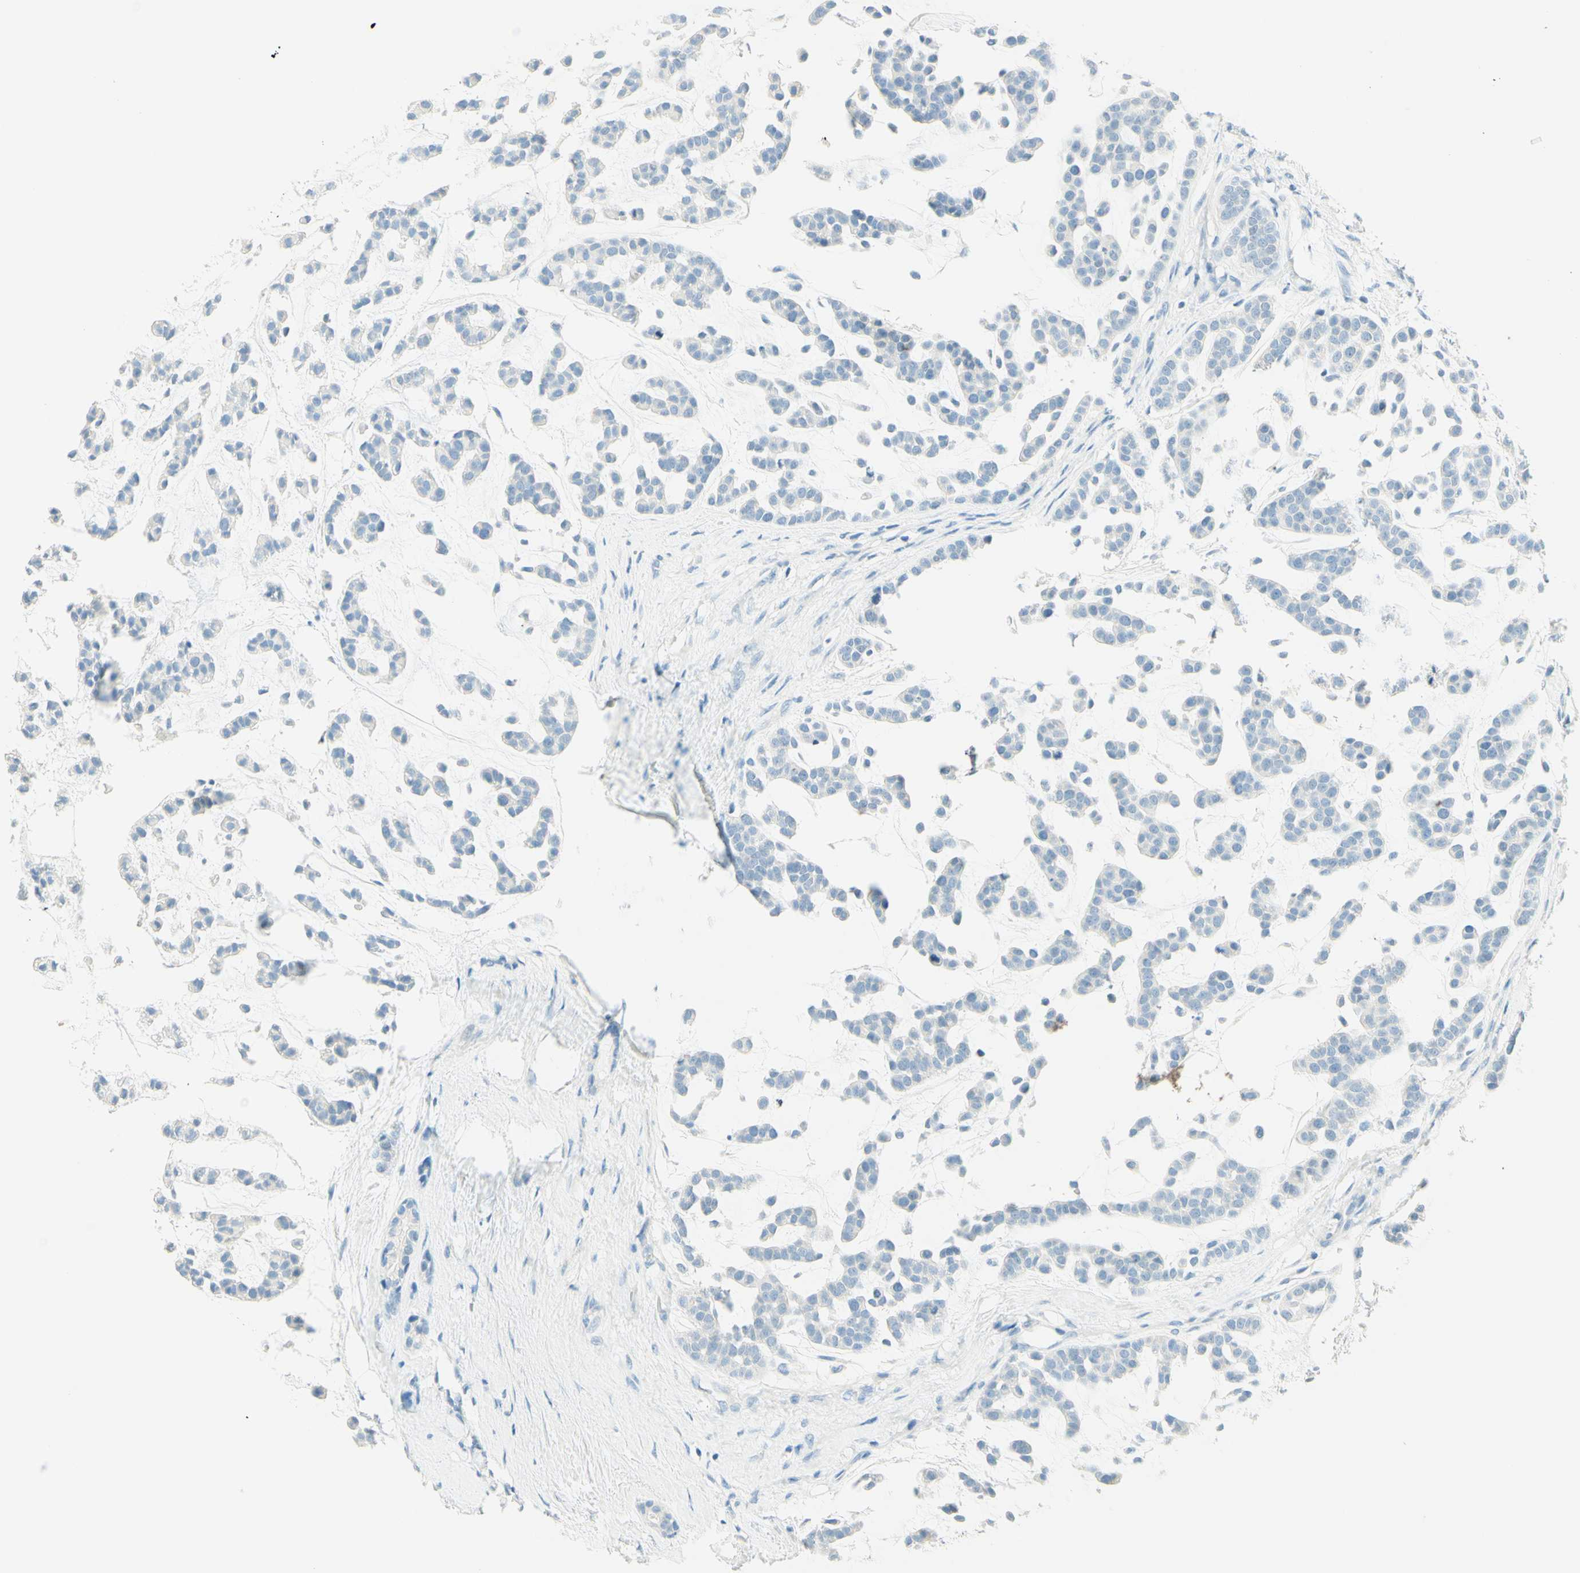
{"staining": {"intensity": "negative", "quantity": "none", "location": "none"}, "tissue": "head and neck cancer", "cell_type": "Tumor cells", "image_type": "cancer", "snomed": [{"axis": "morphology", "description": "Adenocarcinoma, NOS"}, {"axis": "morphology", "description": "Adenoma, NOS"}, {"axis": "topography", "description": "Head-Neck"}], "caption": "Head and neck adenocarcinoma stained for a protein using IHC demonstrates no expression tumor cells.", "gene": "TMEM132D", "patient": {"sex": "female", "age": 55}}